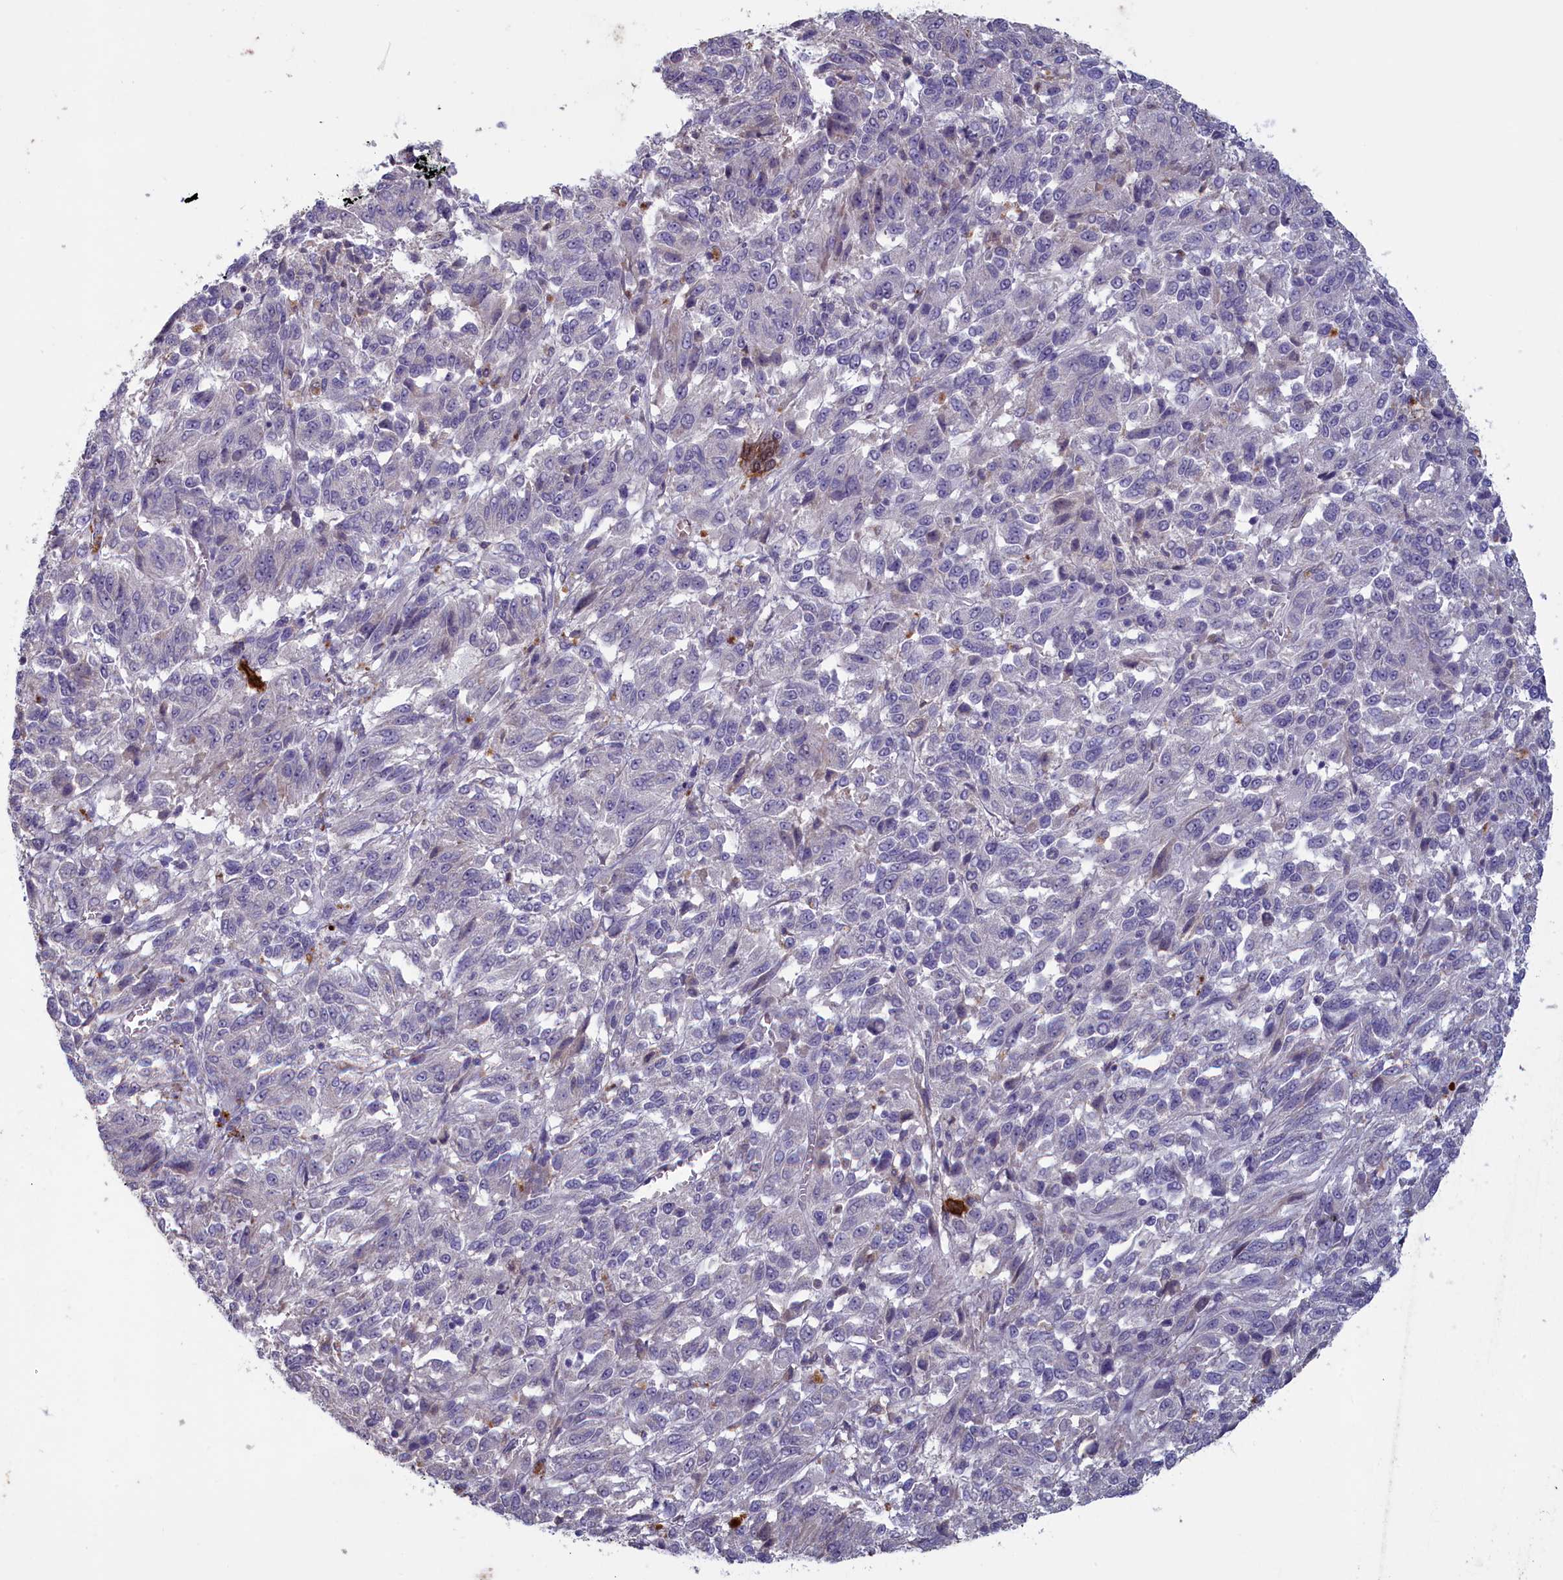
{"staining": {"intensity": "negative", "quantity": "none", "location": "none"}, "tissue": "melanoma", "cell_type": "Tumor cells", "image_type": "cancer", "snomed": [{"axis": "morphology", "description": "Malignant melanoma, Metastatic site"}, {"axis": "topography", "description": "Lung"}], "caption": "An immunohistochemistry photomicrograph of malignant melanoma (metastatic site) is shown. There is no staining in tumor cells of malignant melanoma (metastatic site).", "gene": "ATF7IP2", "patient": {"sex": "male", "age": 64}}